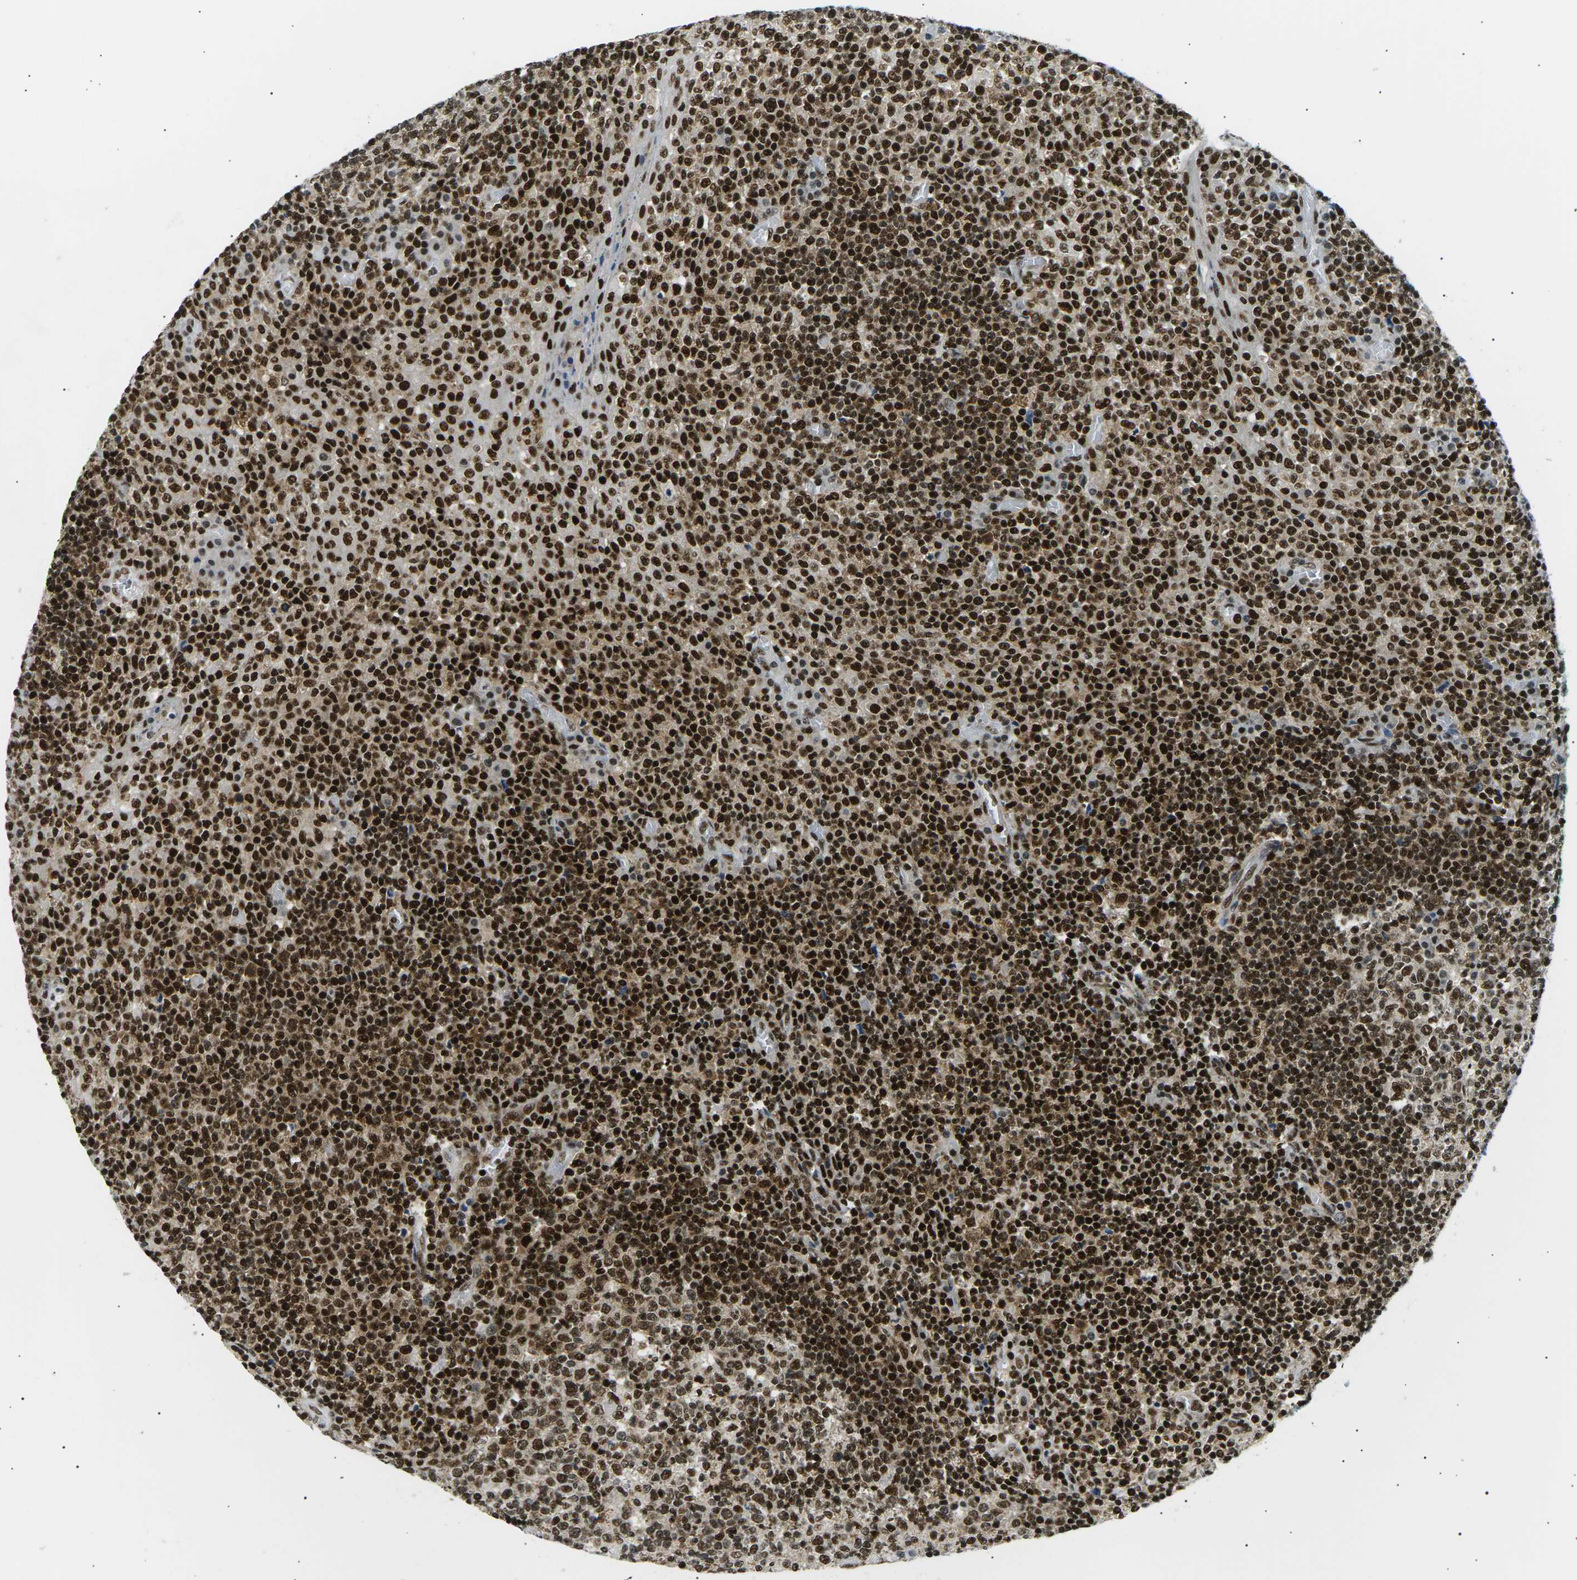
{"staining": {"intensity": "strong", "quantity": ">75%", "location": "nuclear"}, "tissue": "tonsil", "cell_type": "Germinal center cells", "image_type": "normal", "snomed": [{"axis": "morphology", "description": "Normal tissue, NOS"}, {"axis": "topography", "description": "Tonsil"}], "caption": "Immunohistochemical staining of benign tonsil demonstrates strong nuclear protein expression in approximately >75% of germinal center cells. Immunohistochemistry stains the protein in brown and the nuclei are stained blue.", "gene": "RPA2", "patient": {"sex": "female", "age": 19}}